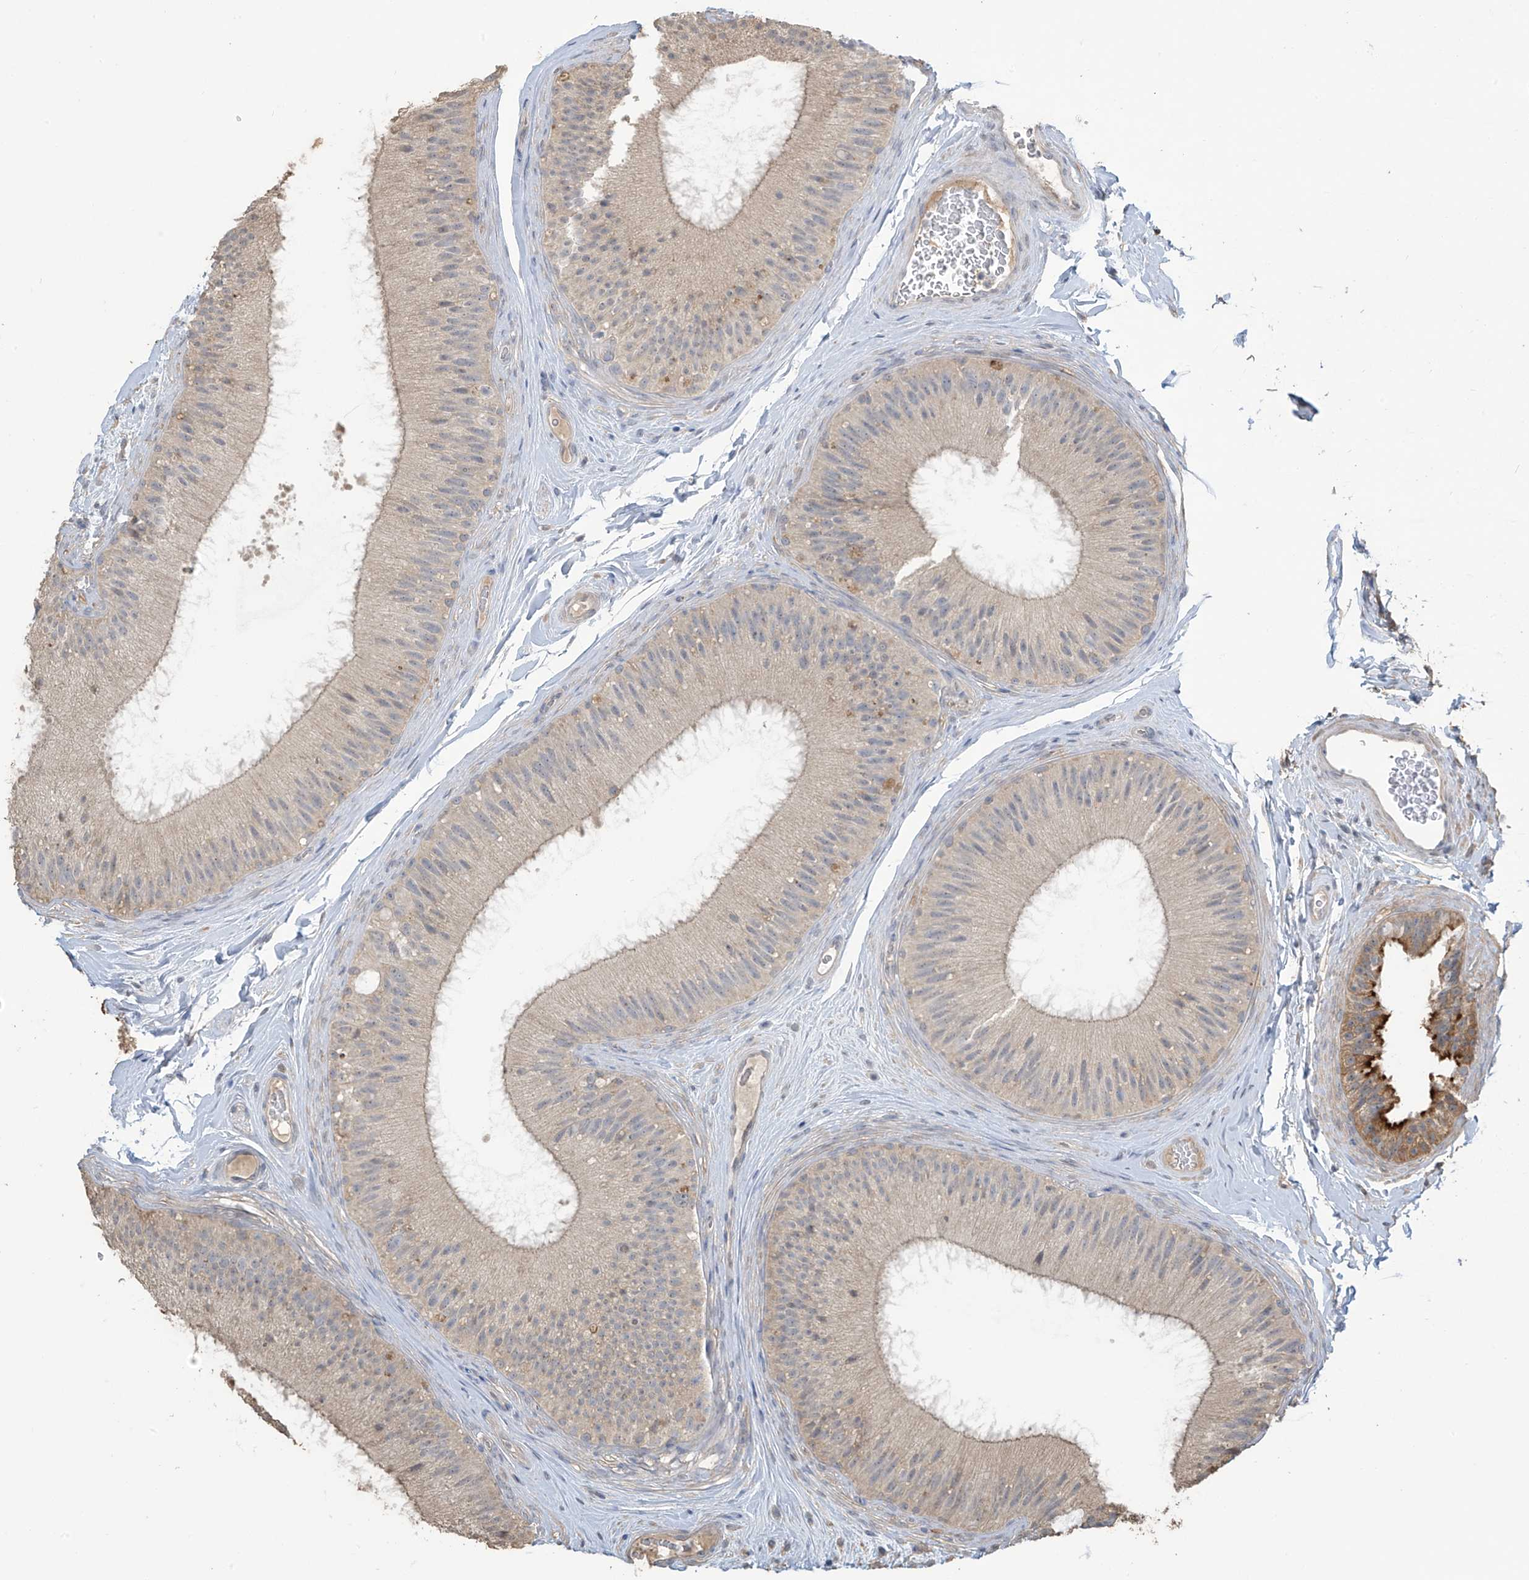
{"staining": {"intensity": "moderate", "quantity": ">75%", "location": "cytoplasmic/membranous"}, "tissue": "epididymis", "cell_type": "Glandular cells", "image_type": "normal", "snomed": [{"axis": "morphology", "description": "Normal tissue, NOS"}, {"axis": "topography", "description": "Epididymis"}], "caption": "Immunohistochemistry (IHC) (DAB) staining of benign human epididymis displays moderate cytoplasmic/membranous protein expression in about >75% of glandular cells. The protein is shown in brown color, while the nuclei are stained blue.", "gene": "SLFN14", "patient": {"sex": "male", "age": 45}}